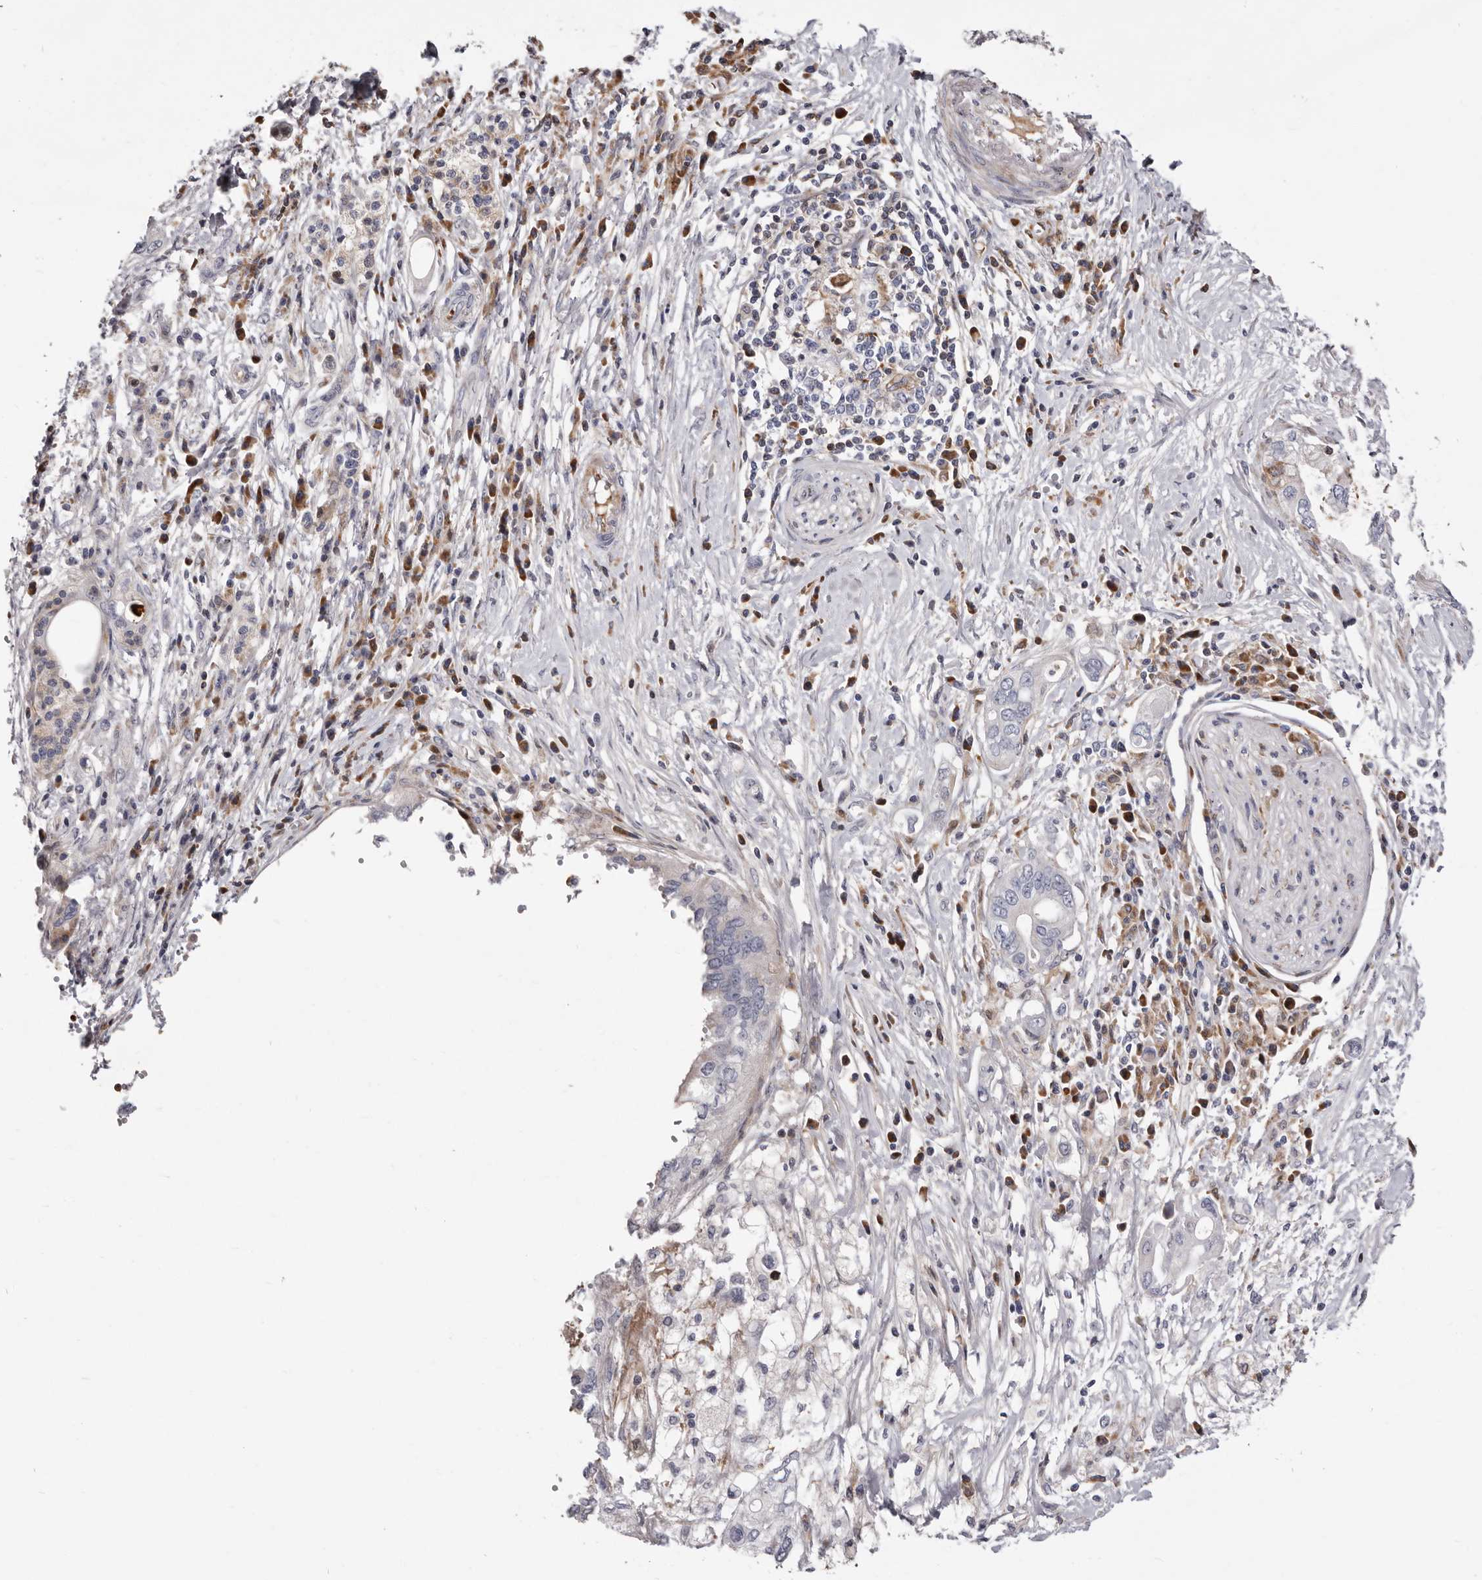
{"staining": {"intensity": "weak", "quantity": "<25%", "location": "cytoplasmic/membranous"}, "tissue": "pancreatic cancer", "cell_type": "Tumor cells", "image_type": "cancer", "snomed": [{"axis": "morphology", "description": "Adenocarcinoma, NOS"}, {"axis": "topography", "description": "Pancreas"}], "caption": "There is no significant expression in tumor cells of pancreatic adenocarcinoma.", "gene": "NUBPL", "patient": {"sex": "female", "age": 73}}